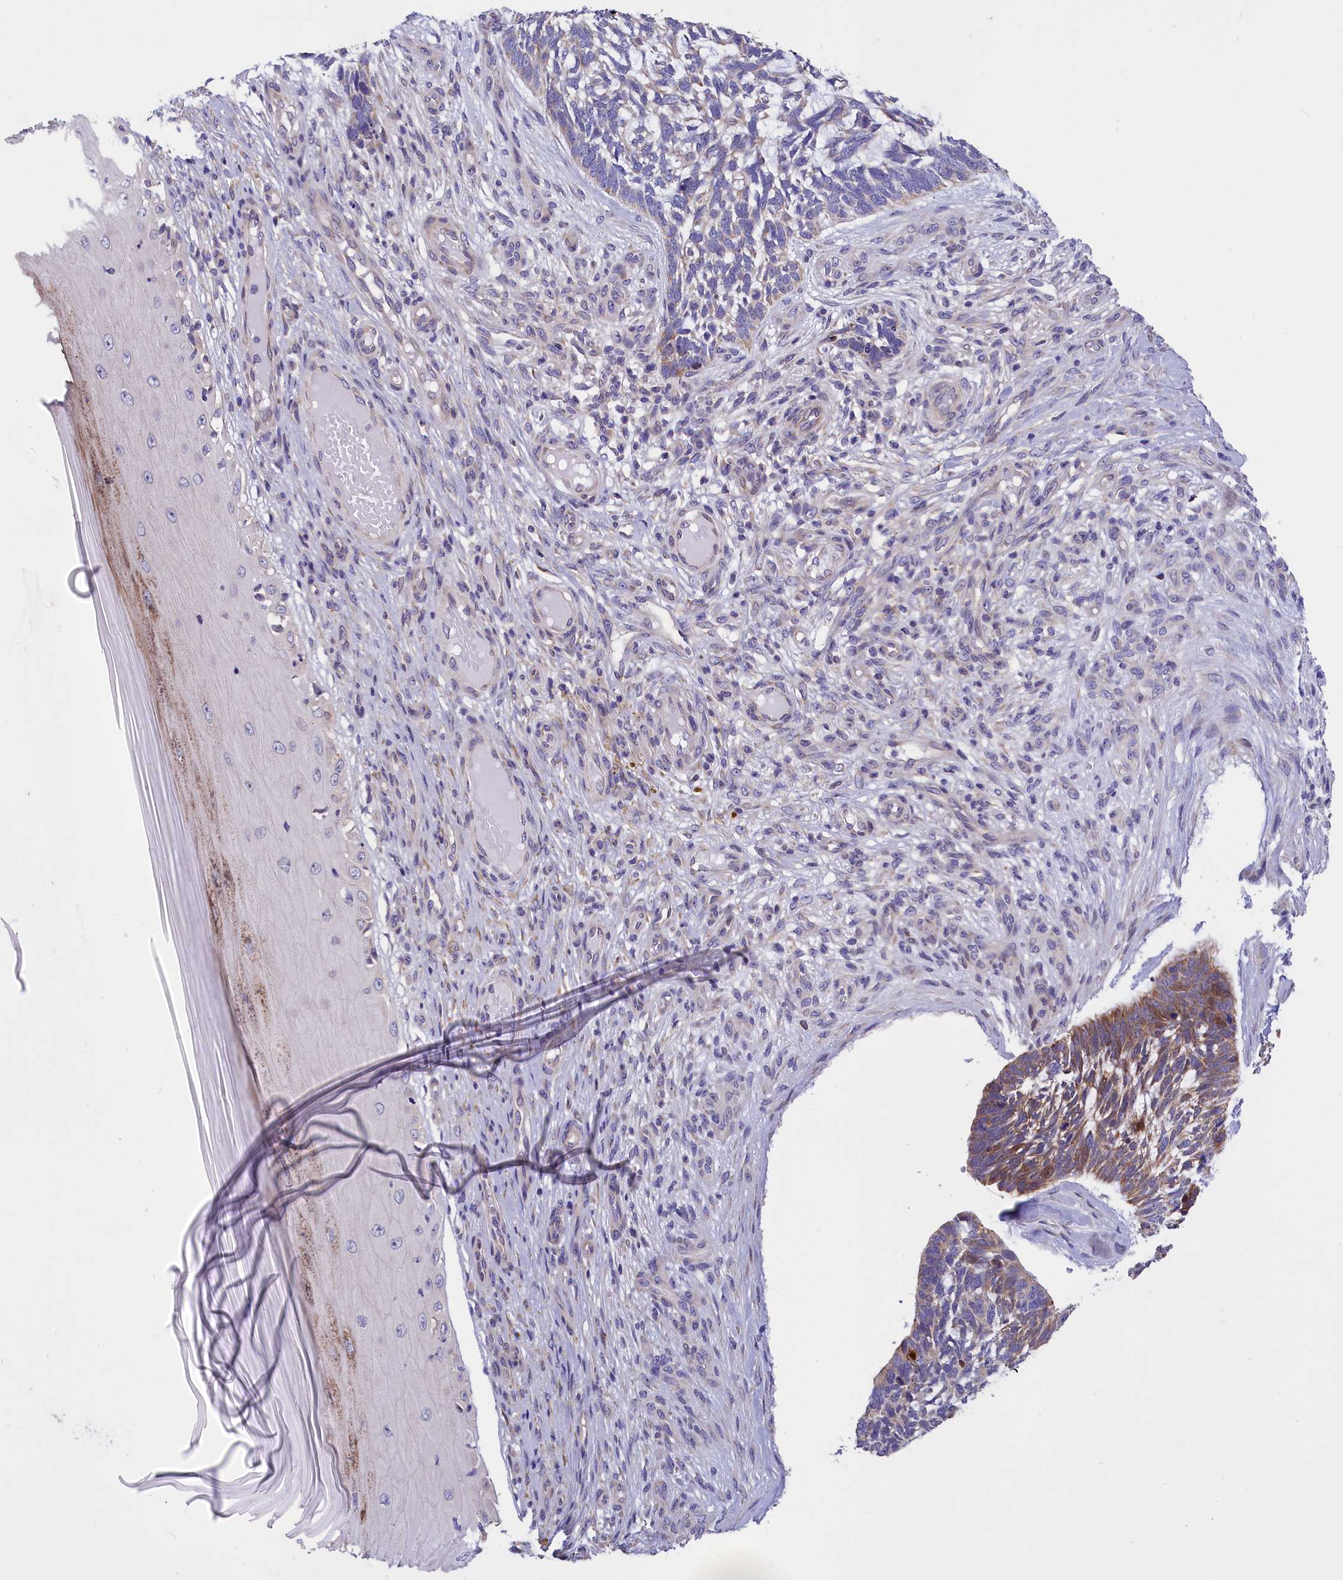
{"staining": {"intensity": "weak", "quantity": "<25%", "location": "cytoplasmic/membranous"}, "tissue": "skin cancer", "cell_type": "Tumor cells", "image_type": "cancer", "snomed": [{"axis": "morphology", "description": "Basal cell carcinoma"}, {"axis": "topography", "description": "Skin"}], "caption": "Immunohistochemistry (IHC) of basal cell carcinoma (skin) displays no positivity in tumor cells.", "gene": "CYP2U1", "patient": {"sex": "male", "age": 88}}